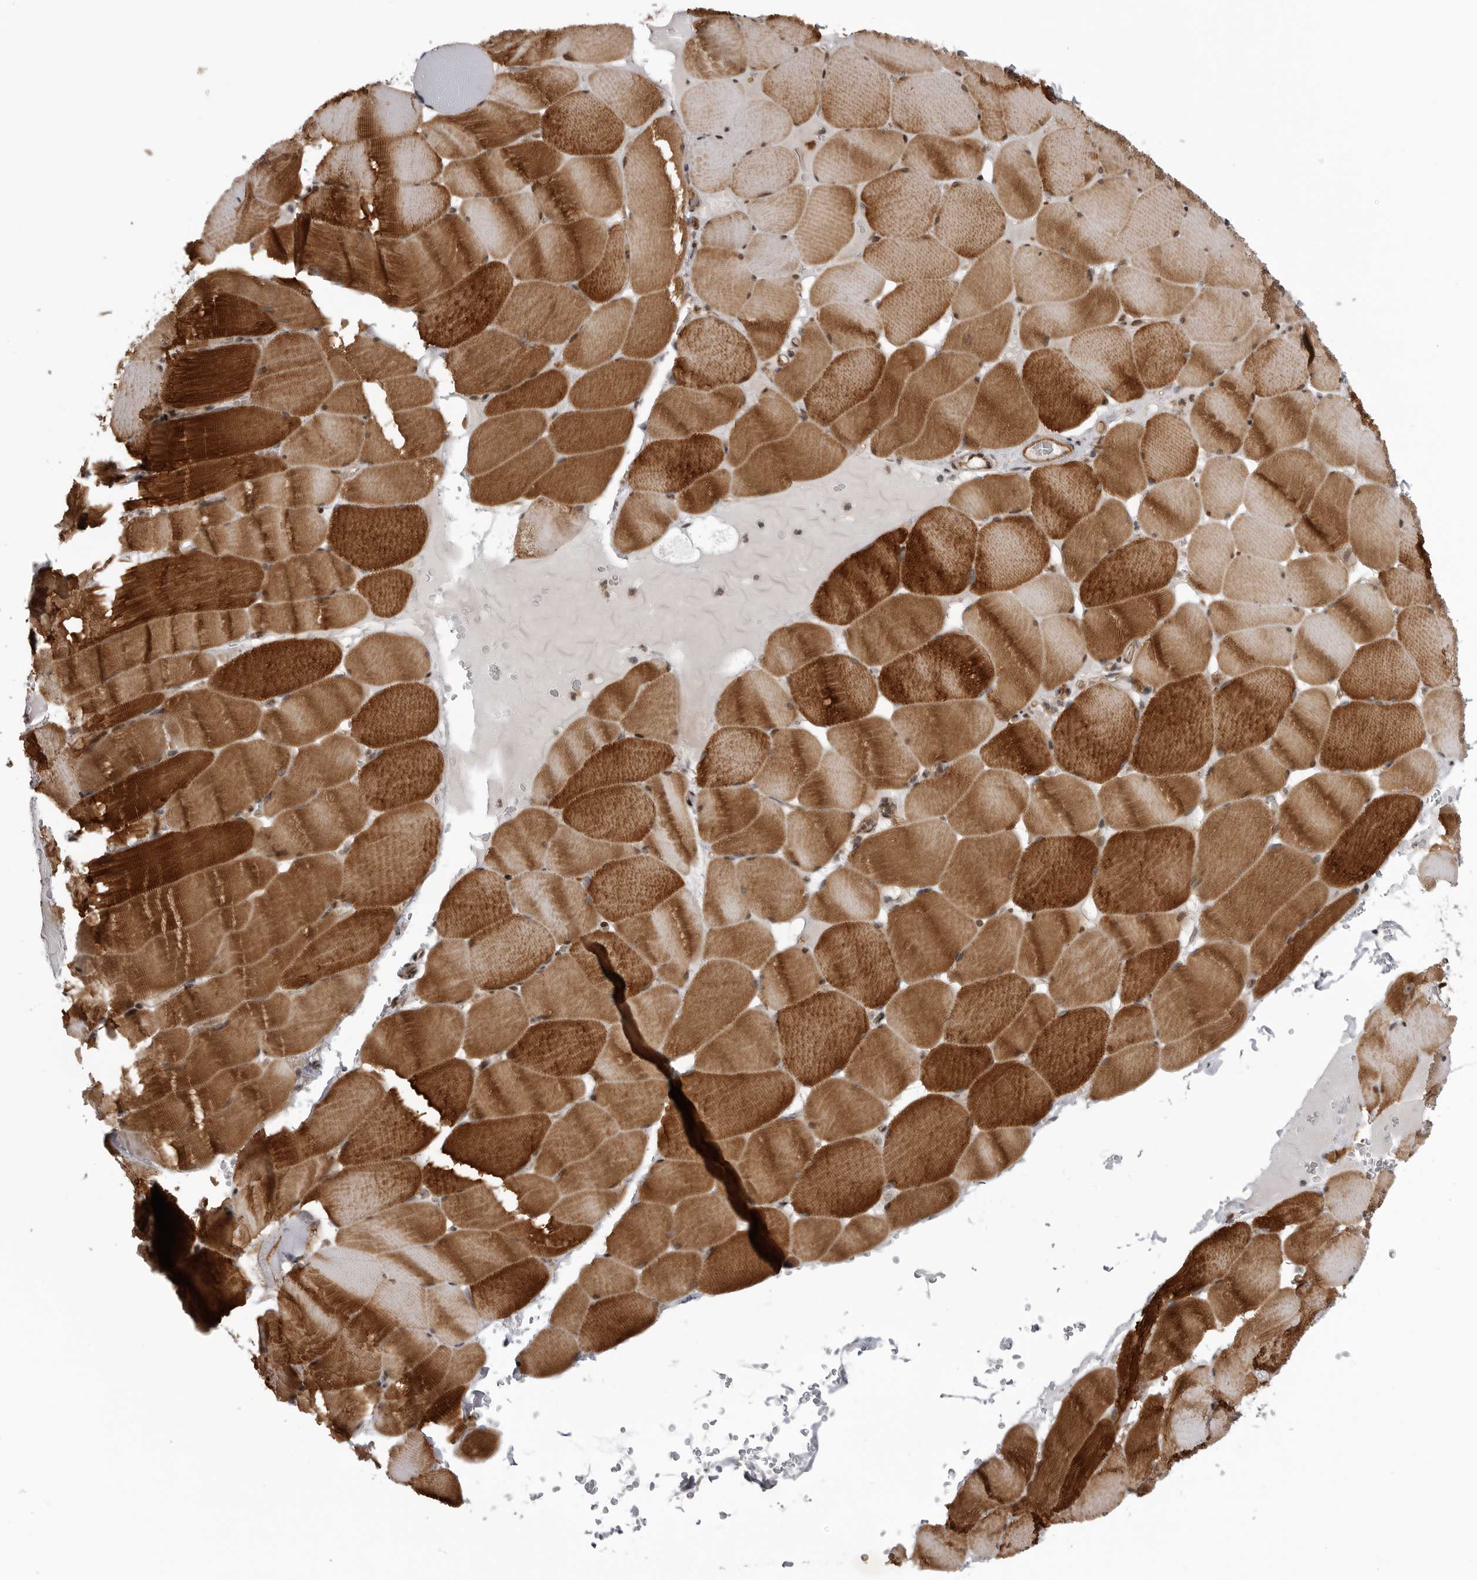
{"staining": {"intensity": "strong", "quantity": ">75%", "location": "cytoplasmic/membranous"}, "tissue": "skeletal muscle", "cell_type": "Myocytes", "image_type": "normal", "snomed": [{"axis": "morphology", "description": "Normal tissue, NOS"}, {"axis": "topography", "description": "Skeletal muscle"}], "caption": "A high amount of strong cytoplasmic/membranous expression is identified in approximately >75% of myocytes in normal skeletal muscle.", "gene": "ABL1", "patient": {"sex": "male", "age": 62}}